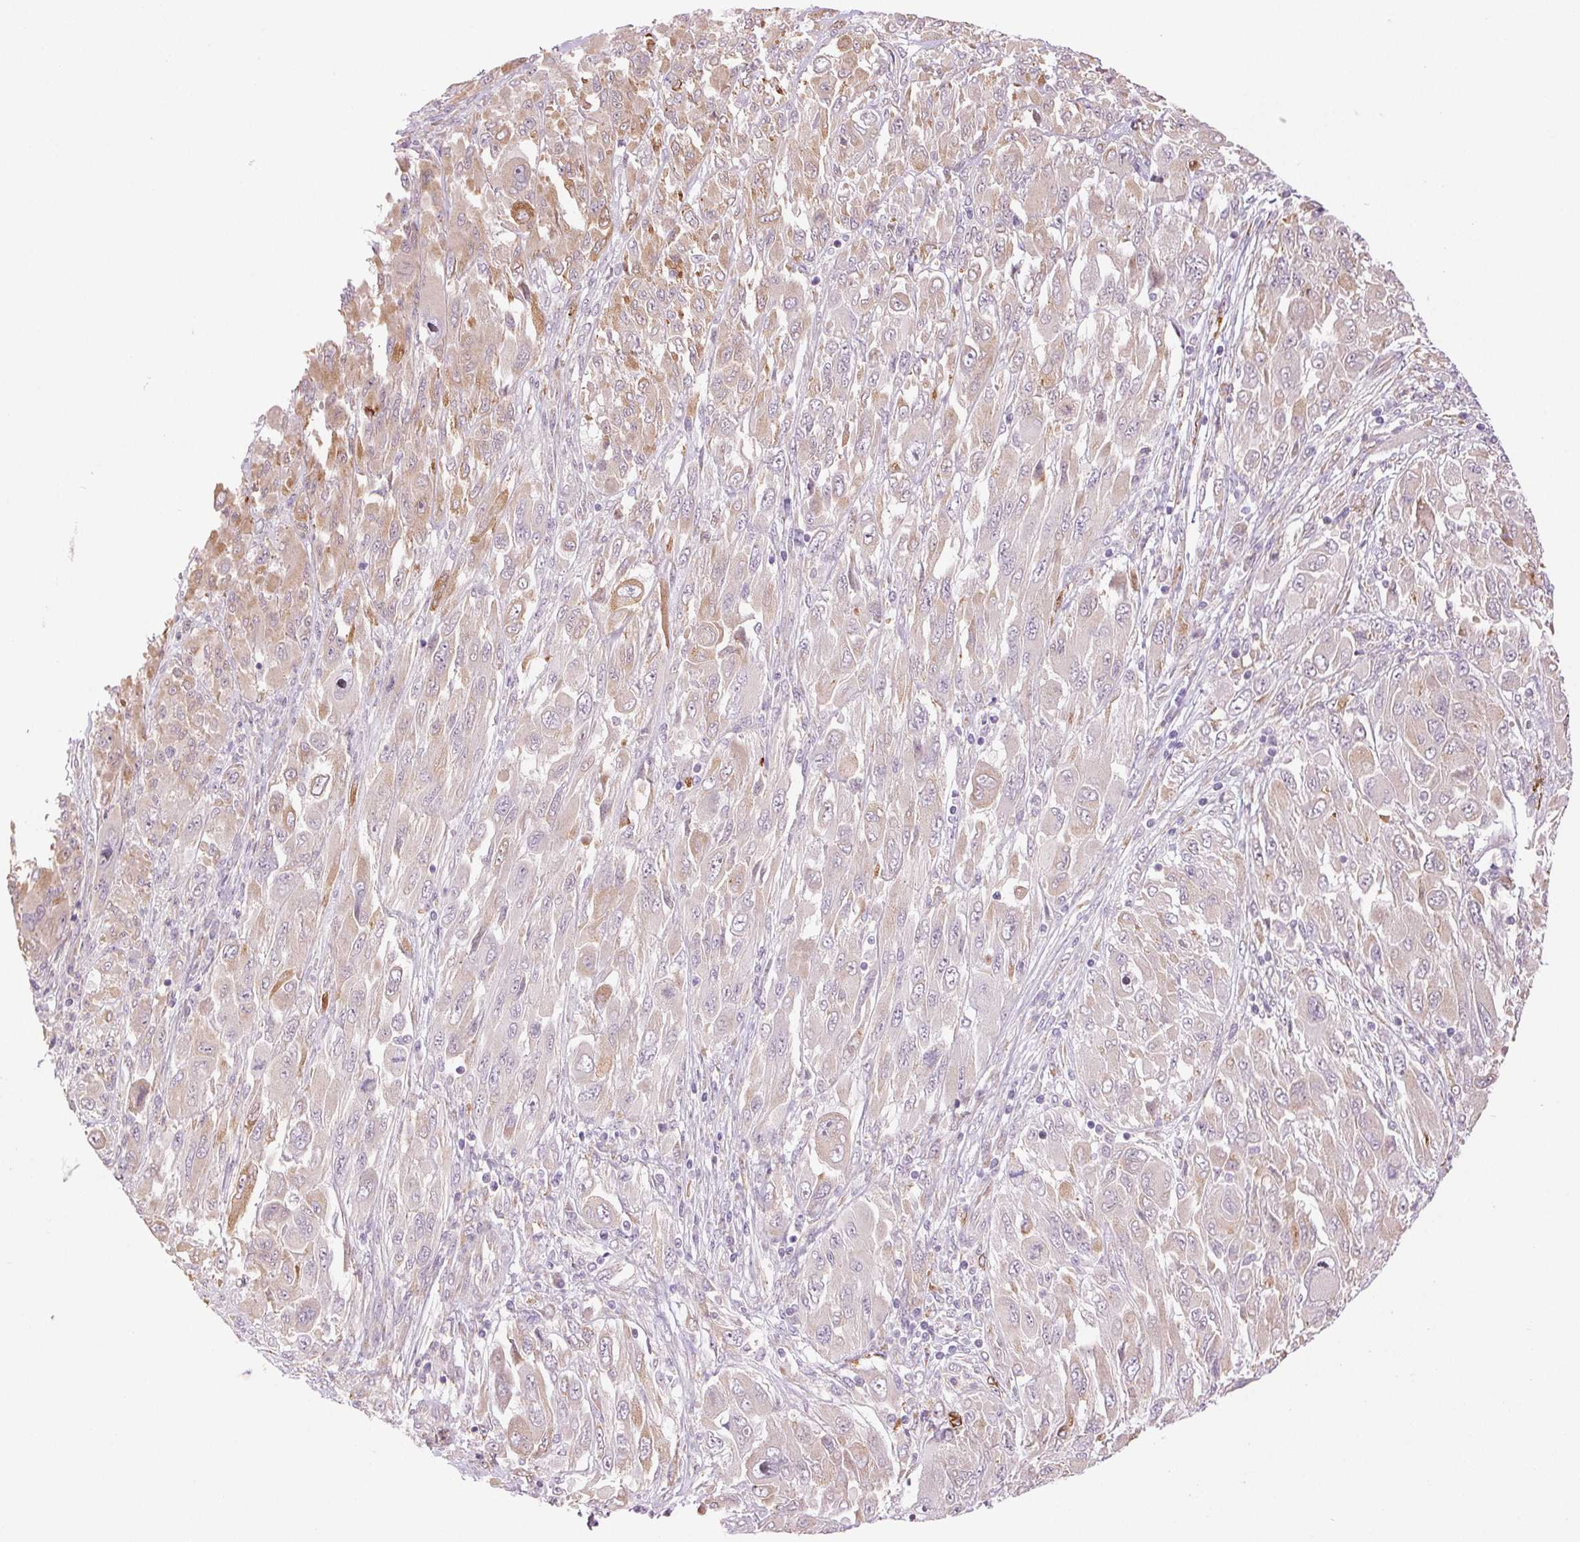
{"staining": {"intensity": "weak", "quantity": "<25%", "location": "cytoplasmic/membranous"}, "tissue": "melanoma", "cell_type": "Tumor cells", "image_type": "cancer", "snomed": [{"axis": "morphology", "description": "Malignant melanoma, NOS"}, {"axis": "topography", "description": "Skin"}], "caption": "A micrograph of human melanoma is negative for staining in tumor cells.", "gene": "METTL17", "patient": {"sex": "female", "age": 91}}